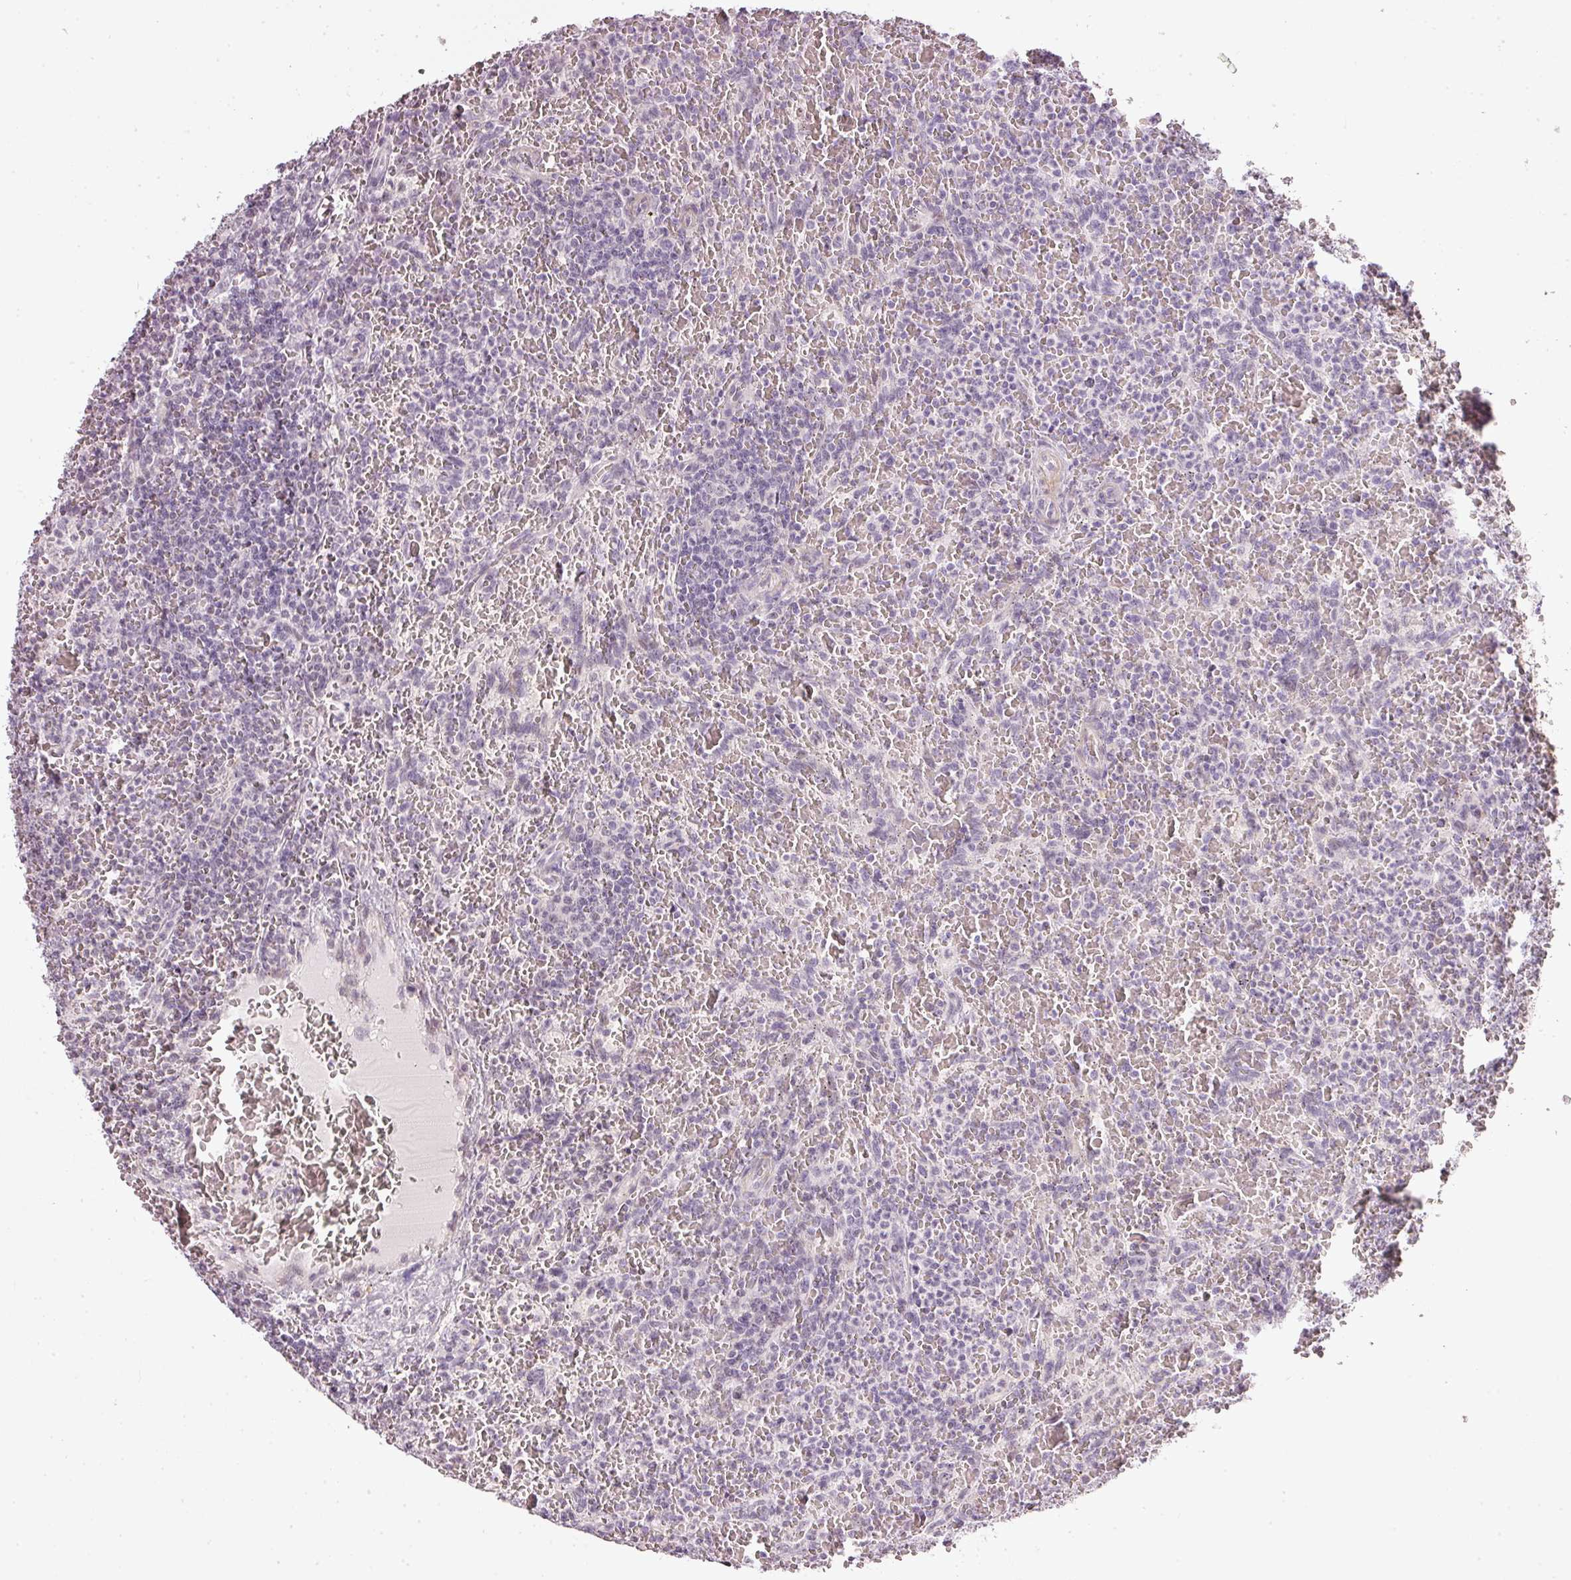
{"staining": {"intensity": "negative", "quantity": "none", "location": "none"}, "tissue": "lymphoma", "cell_type": "Tumor cells", "image_type": "cancer", "snomed": [{"axis": "morphology", "description": "Malignant lymphoma, non-Hodgkin's type, Low grade"}, {"axis": "topography", "description": "Spleen"}], "caption": "This micrograph is of low-grade malignant lymphoma, non-Hodgkin's type stained with IHC to label a protein in brown with the nuclei are counter-stained blue. There is no expression in tumor cells.", "gene": "NRDE2", "patient": {"sex": "female", "age": 64}}